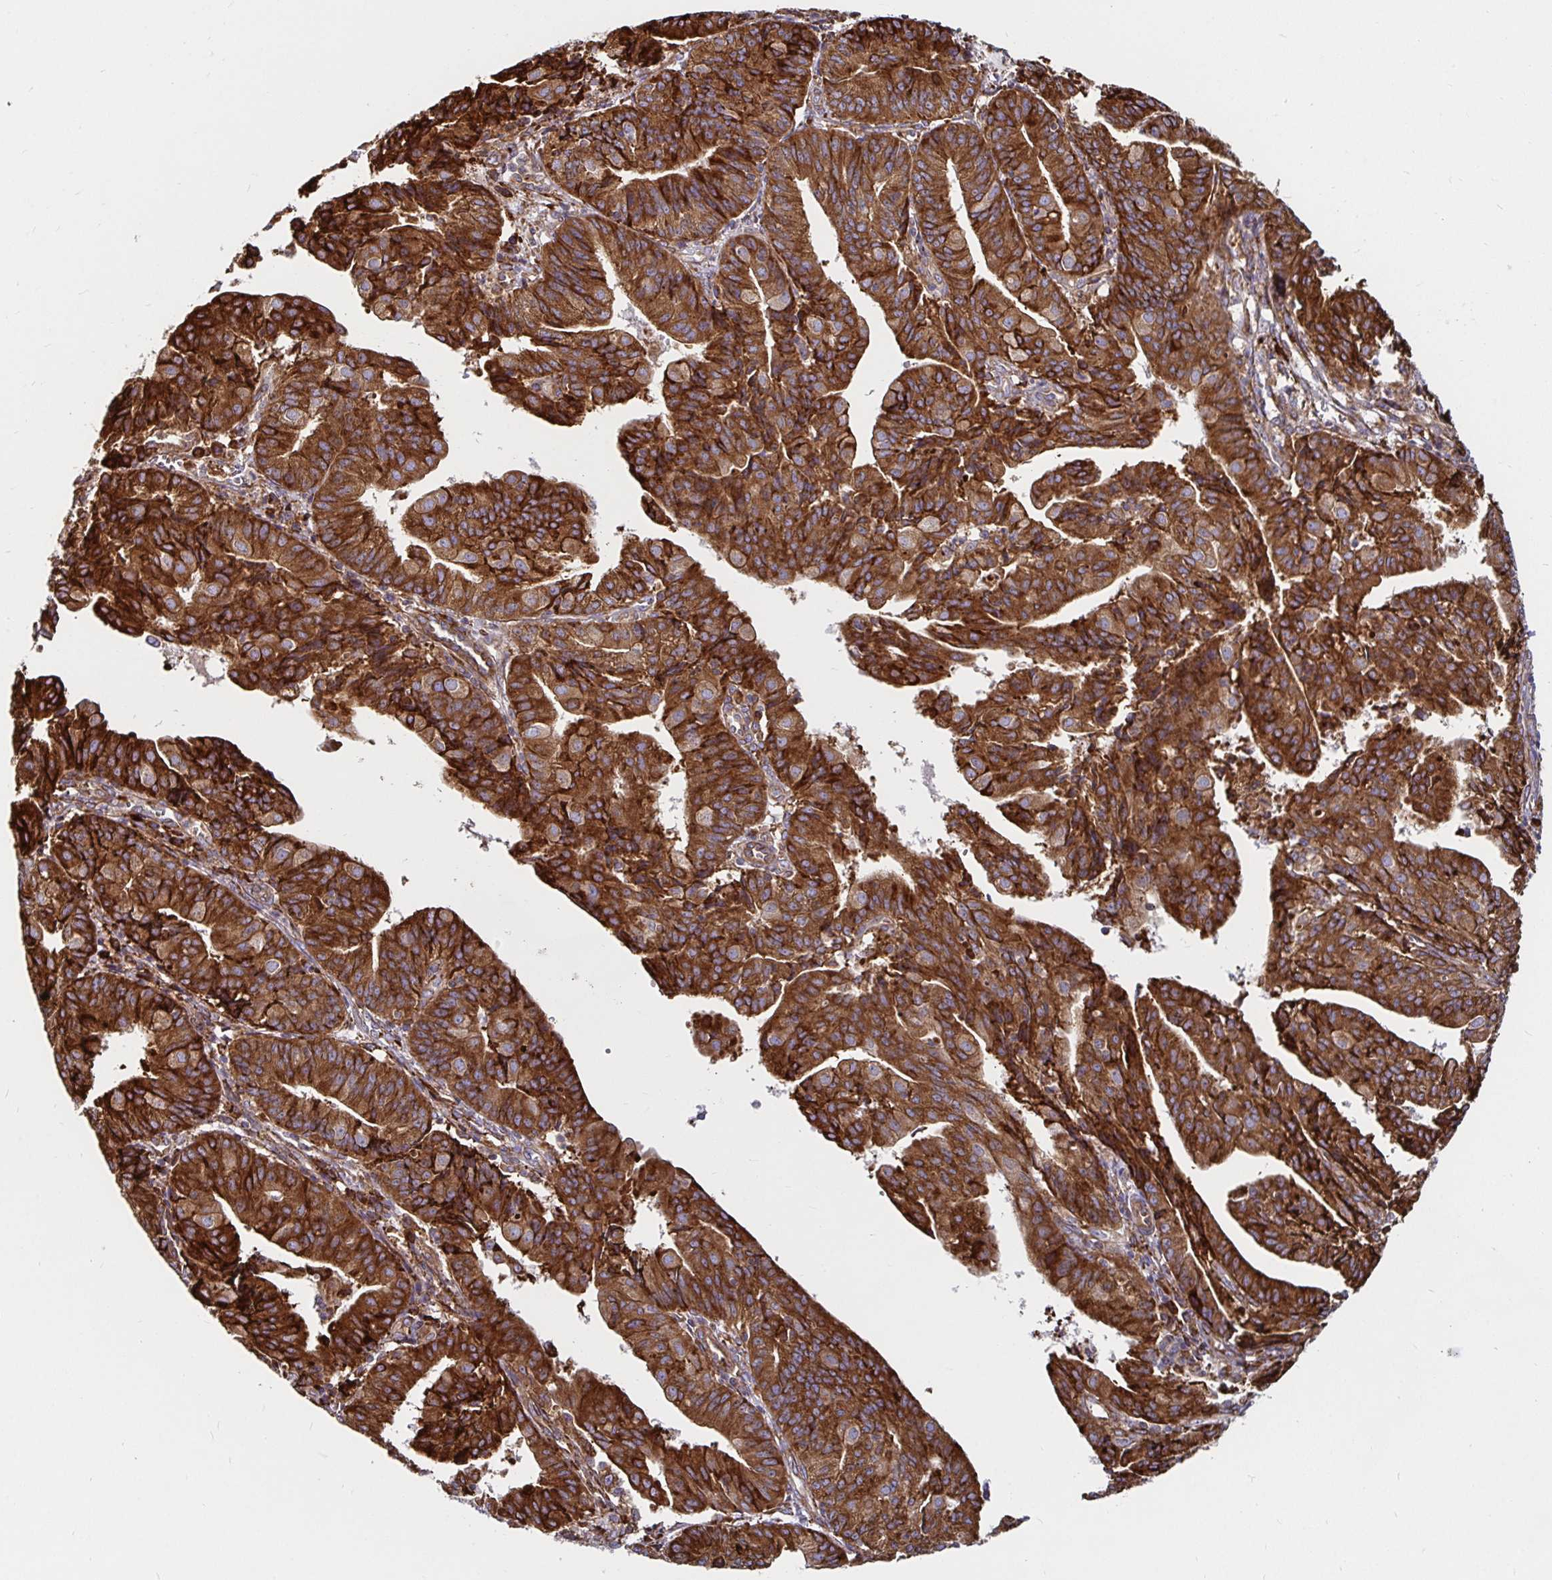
{"staining": {"intensity": "strong", "quantity": ">75%", "location": "cytoplasmic/membranous"}, "tissue": "endometrial cancer", "cell_type": "Tumor cells", "image_type": "cancer", "snomed": [{"axis": "morphology", "description": "Adenocarcinoma, NOS"}, {"axis": "topography", "description": "Endometrium"}], "caption": "Immunohistochemistry (IHC) image of neoplastic tissue: human adenocarcinoma (endometrial) stained using immunohistochemistry (IHC) exhibits high levels of strong protein expression localized specifically in the cytoplasmic/membranous of tumor cells, appearing as a cytoplasmic/membranous brown color.", "gene": "SMYD3", "patient": {"sex": "female", "age": 56}}